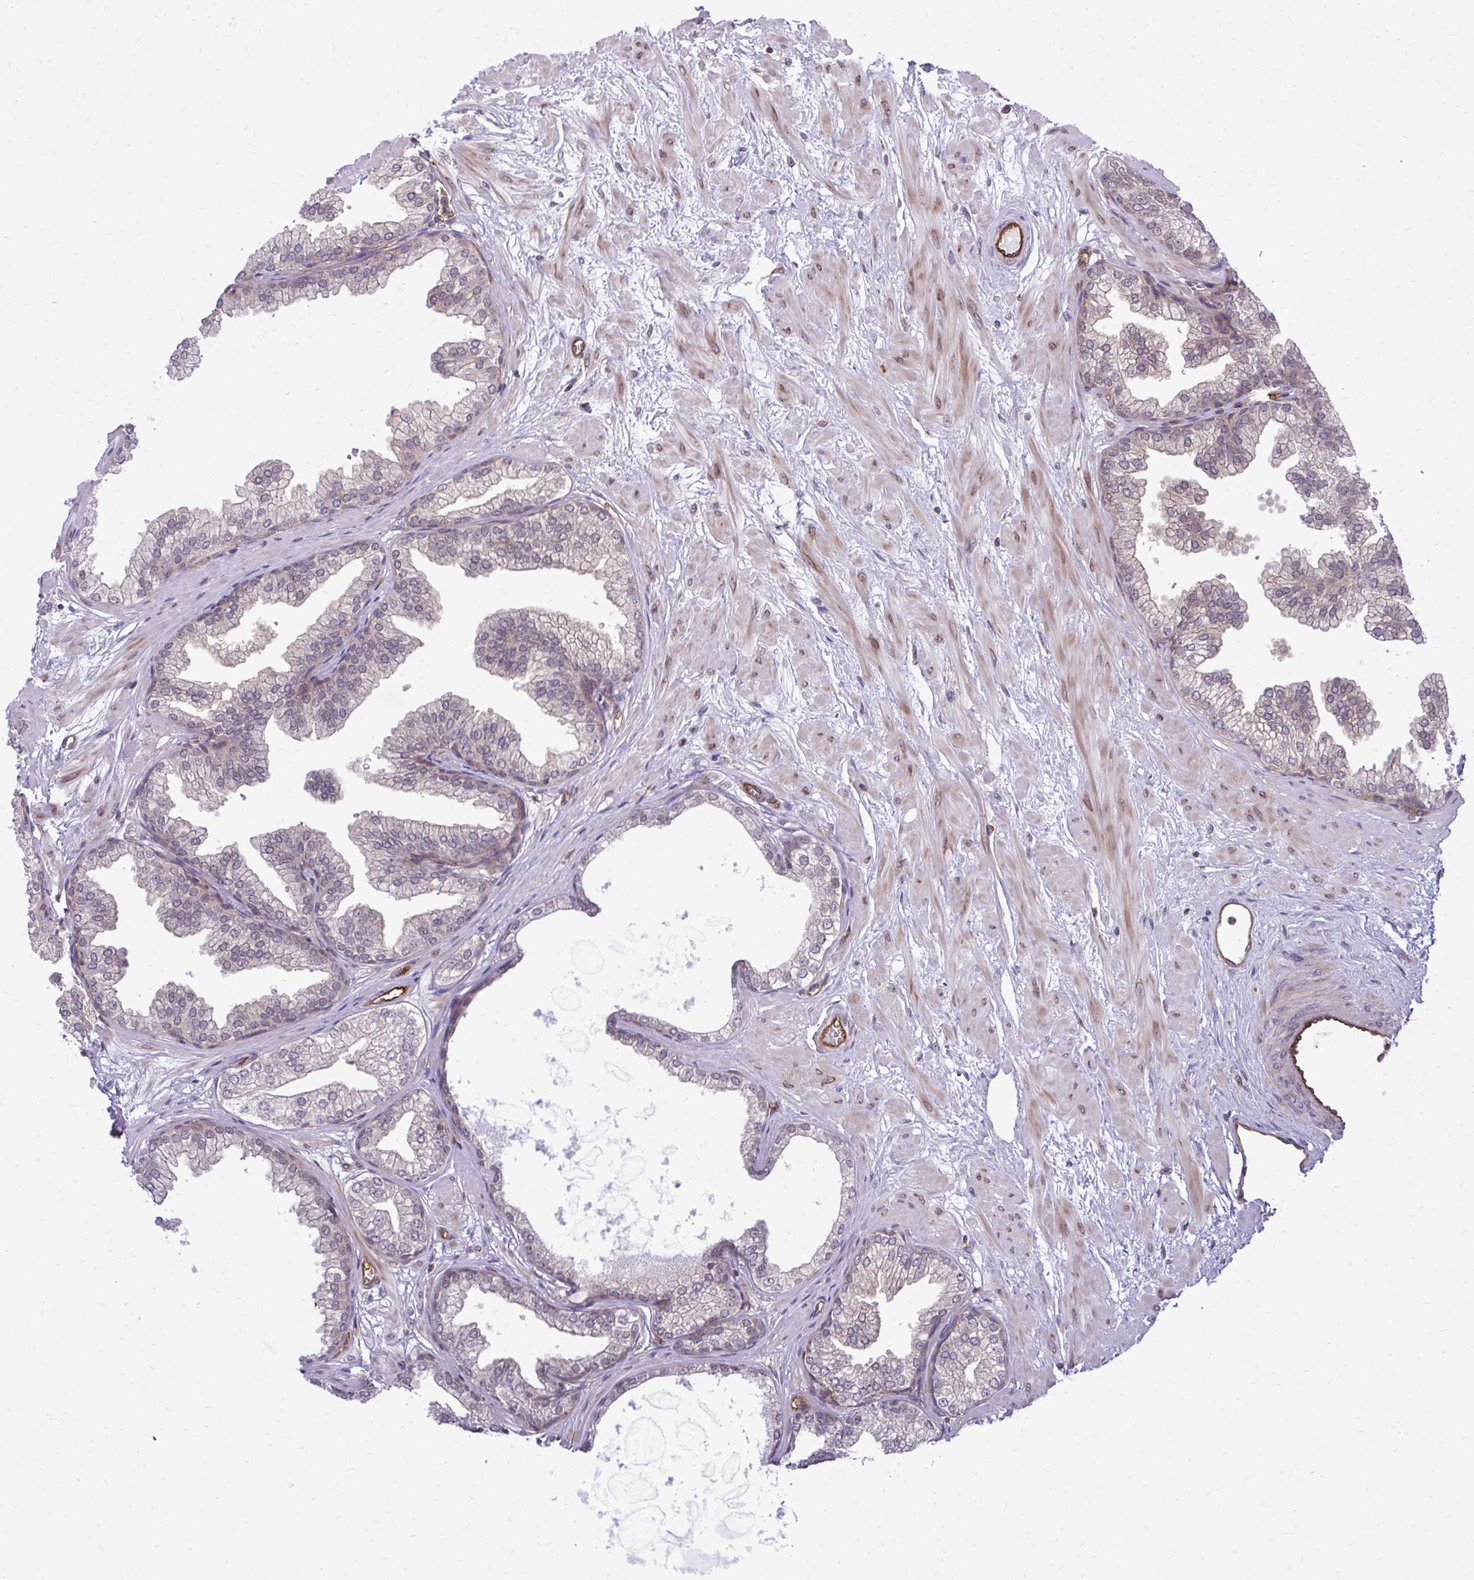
{"staining": {"intensity": "moderate", "quantity": "<25%", "location": "cytoplasmic/membranous,nuclear"}, "tissue": "prostate", "cell_type": "Glandular cells", "image_type": "normal", "snomed": [{"axis": "morphology", "description": "Normal tissue, NOS"}, {"axis": "topography", "description": "Prostate"}], "caption": "Protein positivity by immunohistochemistry demonstrates moderate cytoplasmic/membranous,nuclear positivity in about <25% of glandular cells in benign prostate.", "gene": "FUT10", "patient": {"sex": "male", "age": 37}}